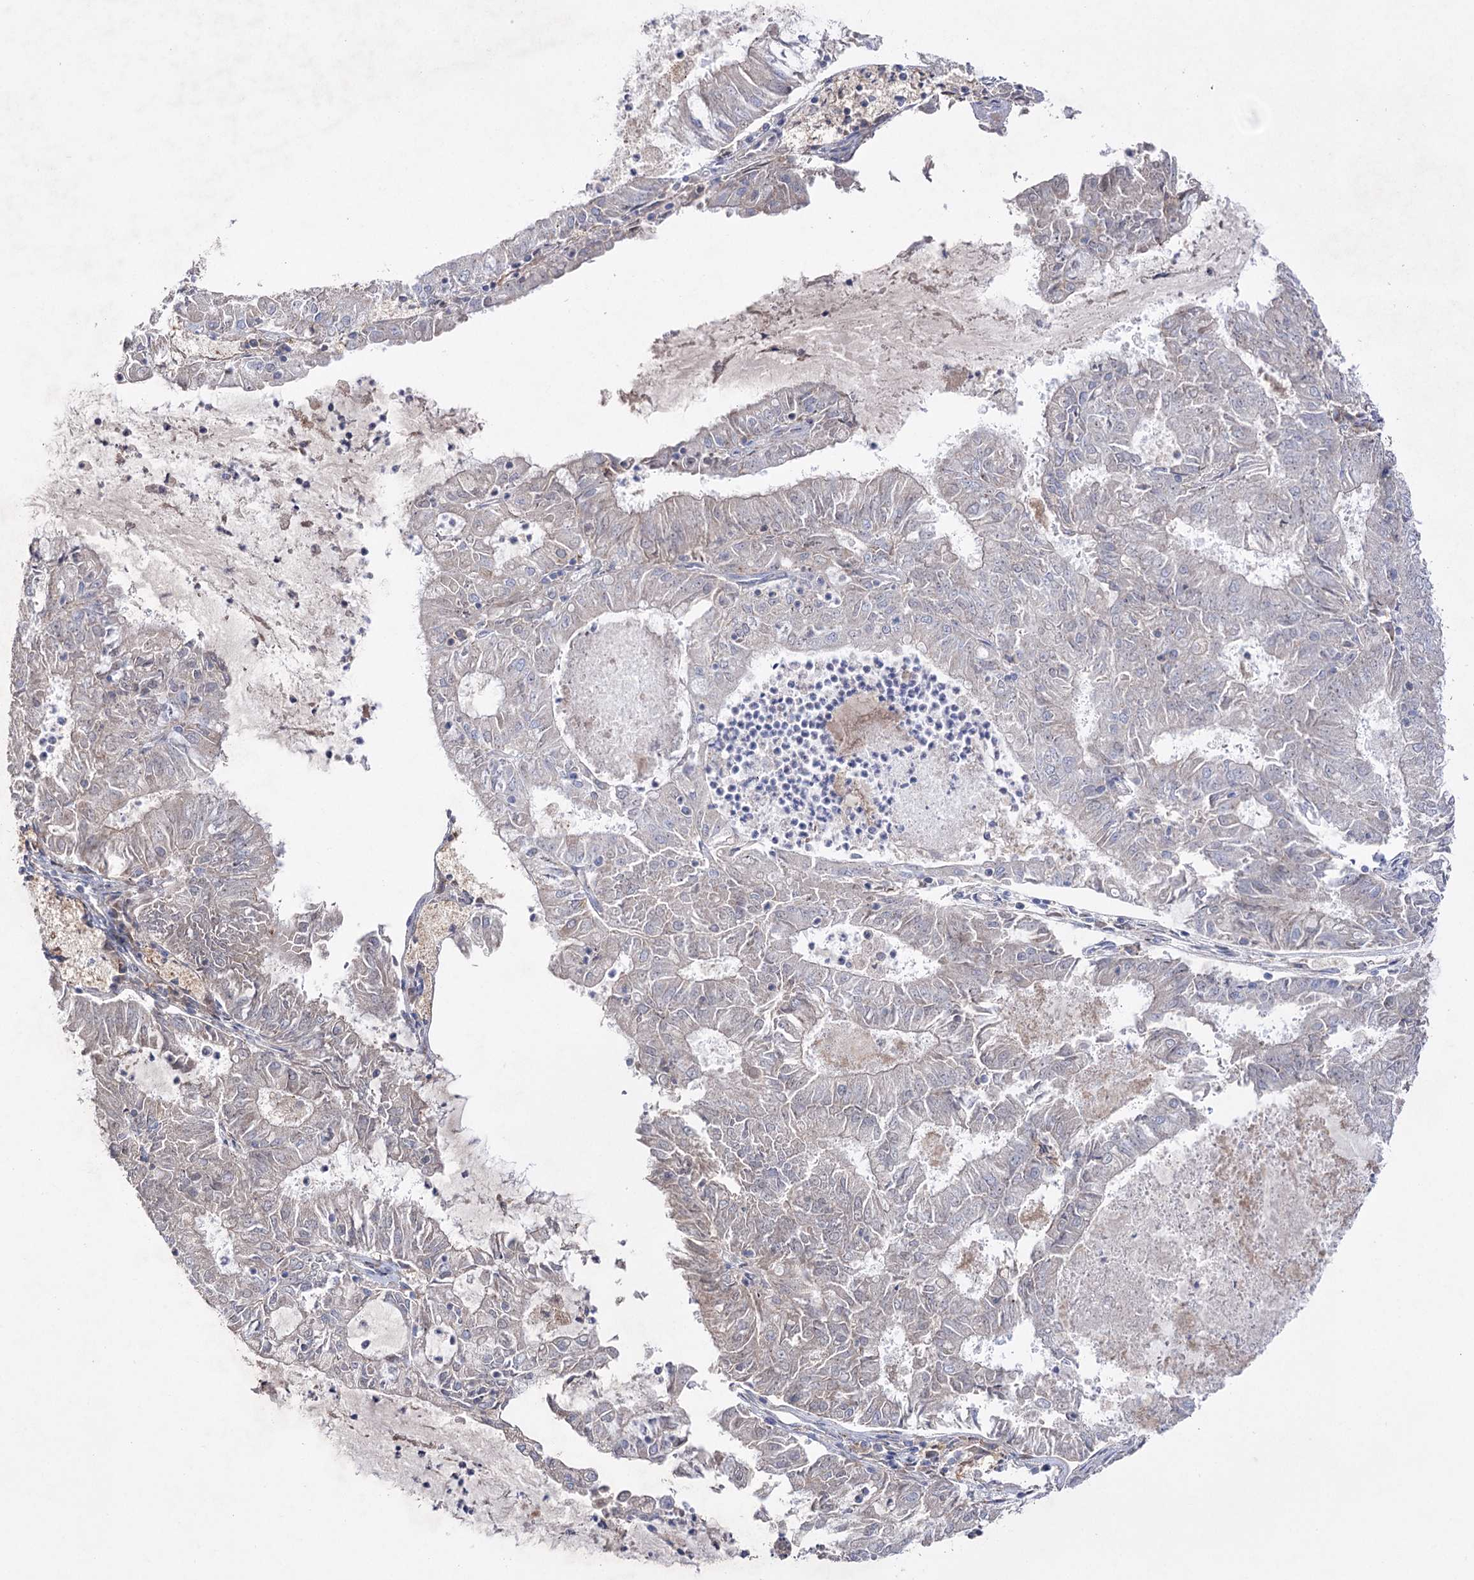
{"staining": {"intensity": "negative", "quantity": "none", "location": "none"}, "tissue": "endometrial cancer", "cell_type": "Tumor cells", "image_type": "cancer", "snomed": [{"axis": "morphology", "description": "Adenocarcinoma, NOS"}, {"axis": "topography", "description": "Endometrium"}], "caption": "IHC of human endometrial cancer displays no staining in tumor cells.", "gene": "NAGLU", "patient": {"sex": "female", "age": 57}}